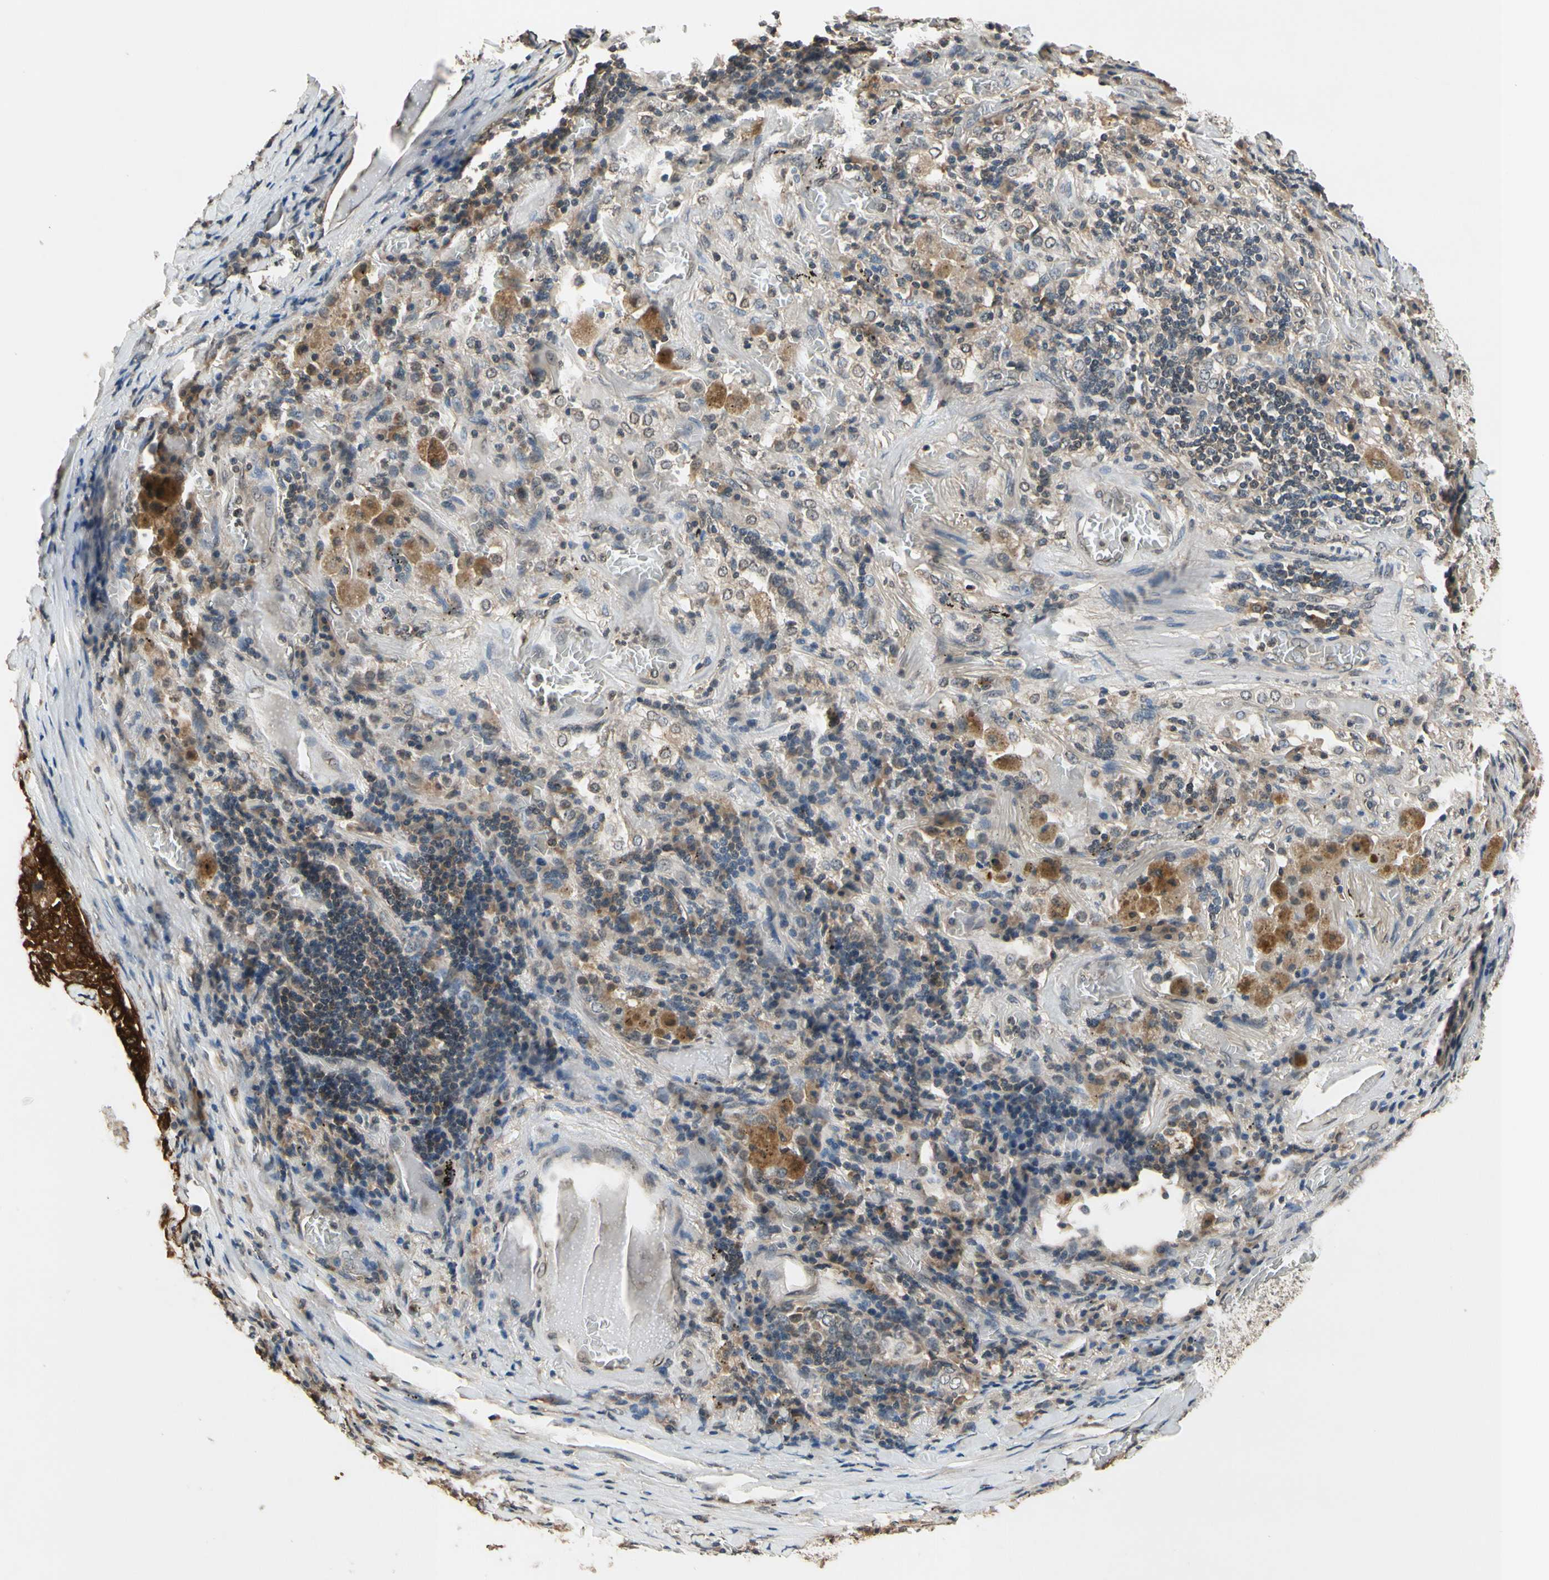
{"staining": {"intensity": "weak", "quantity": ">75%", "location": "cytoplasmic/membranous"}, "tissue": "lung cancer", "cell_type": "Tumor cells", "image_type": "cancer", "snomed": [{"axis": "morphology", "description": "Squamous cell carcinoma, NOS"}, {"axis": "topography", "description": "Lung"}], "caption": "Tumor cells exhibit low levels of weak cytoplasmic/membranous expression in approximately >75% of cells in lung cancer.", "gene": "GCLC", "patient": {"sex": "male", "age": 57}}